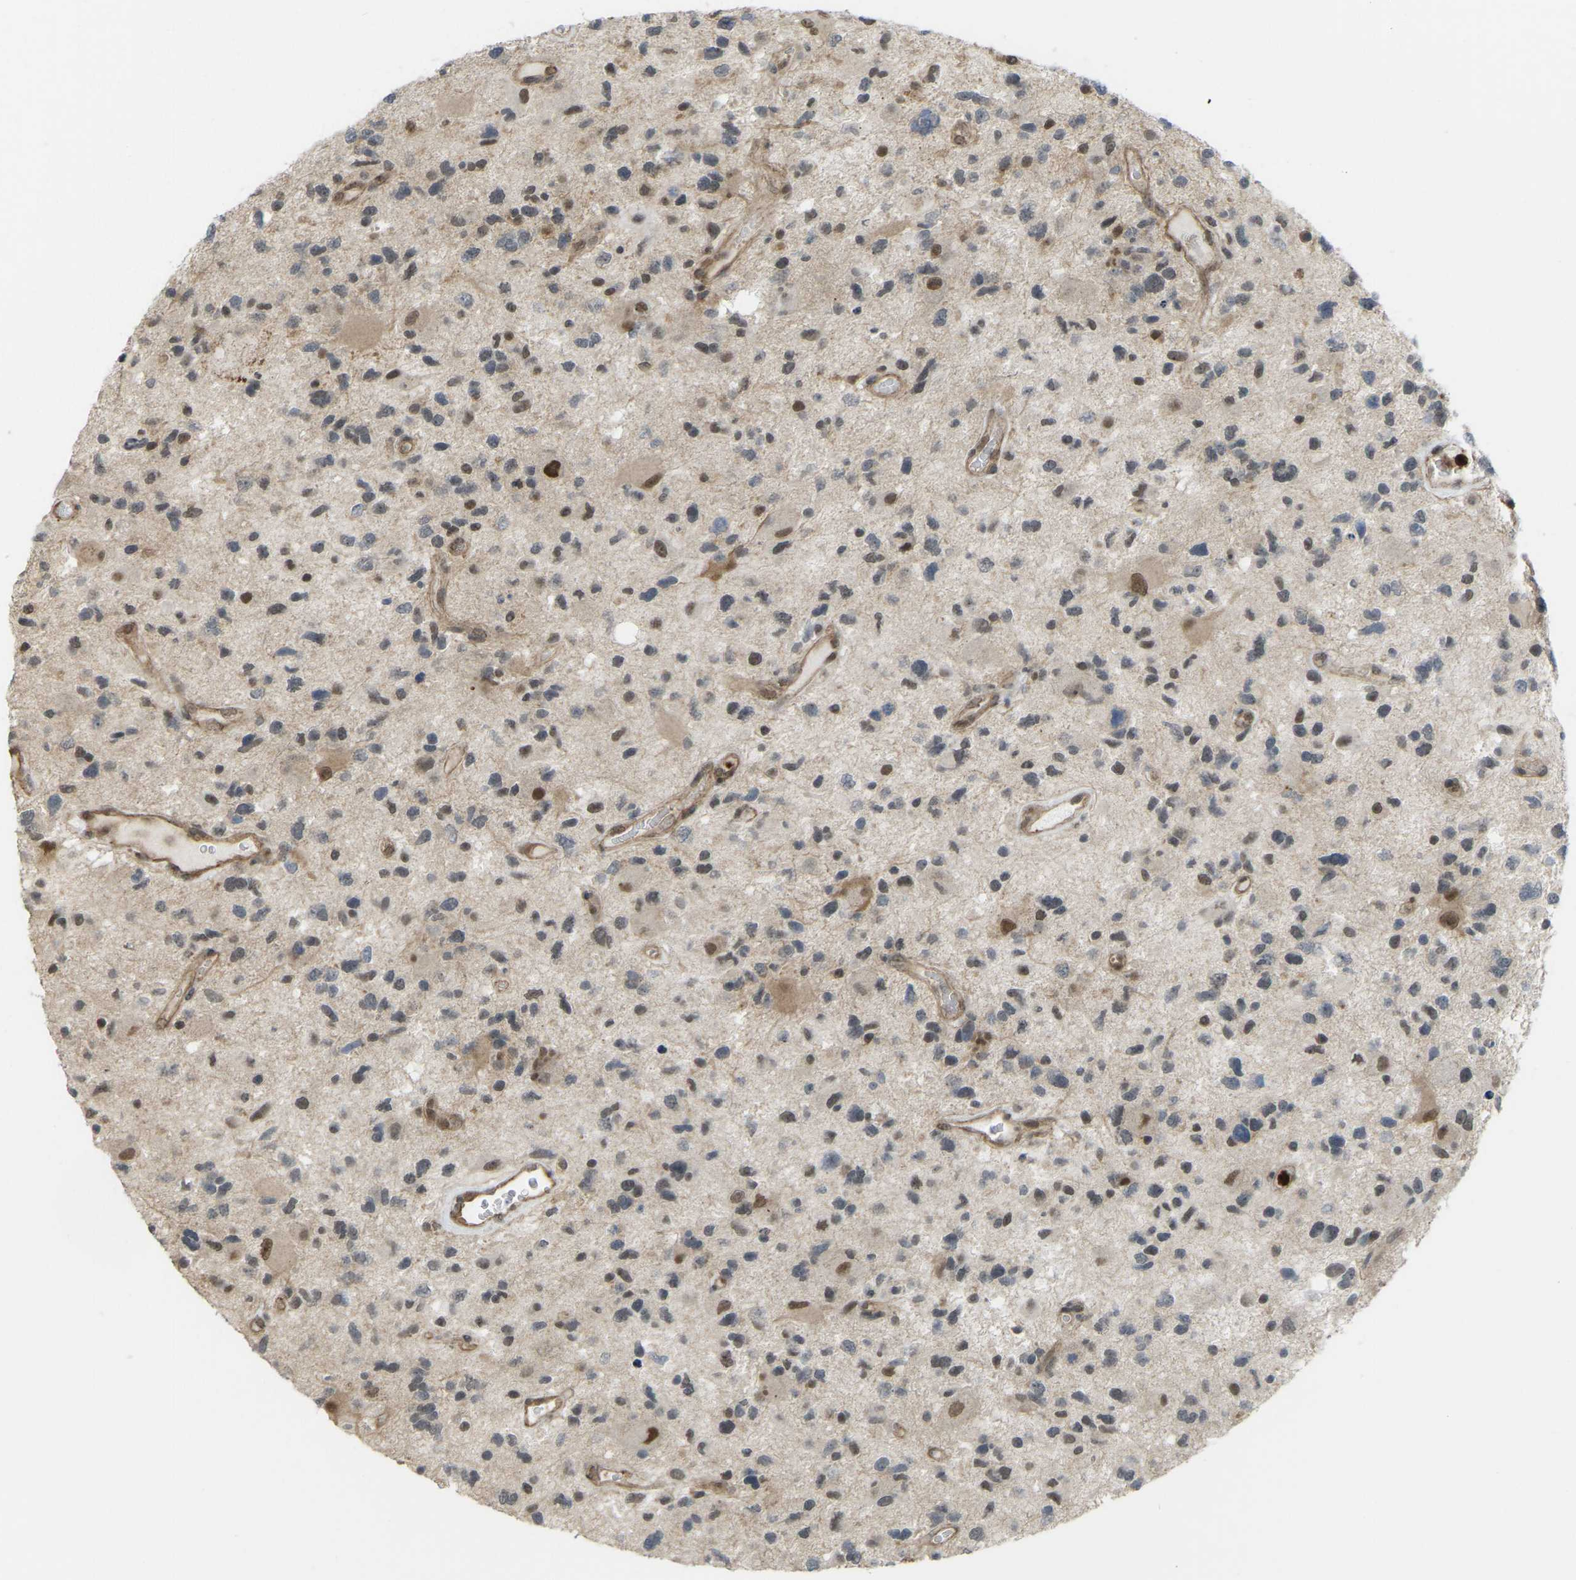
{"staining": {"intensity": "moderate", "quantity": "25%-75%", "location": "nuclear"}, "tissue": "glioma", "cell_type": "Tumor cells", "image_type": "cancer", "snomed": [{"axis": "morphology", "description": "Glioma, malignant, High grade"}, {"axis": "topography", "description": "Brain"}], "caption": "A medium amount of moderate nuclear positivity is appreciated in about 25%-75% of tumor cells in glioma tissue.", "gene": "SERPINB5", "patient": {"sex": "male", "age": 33}}